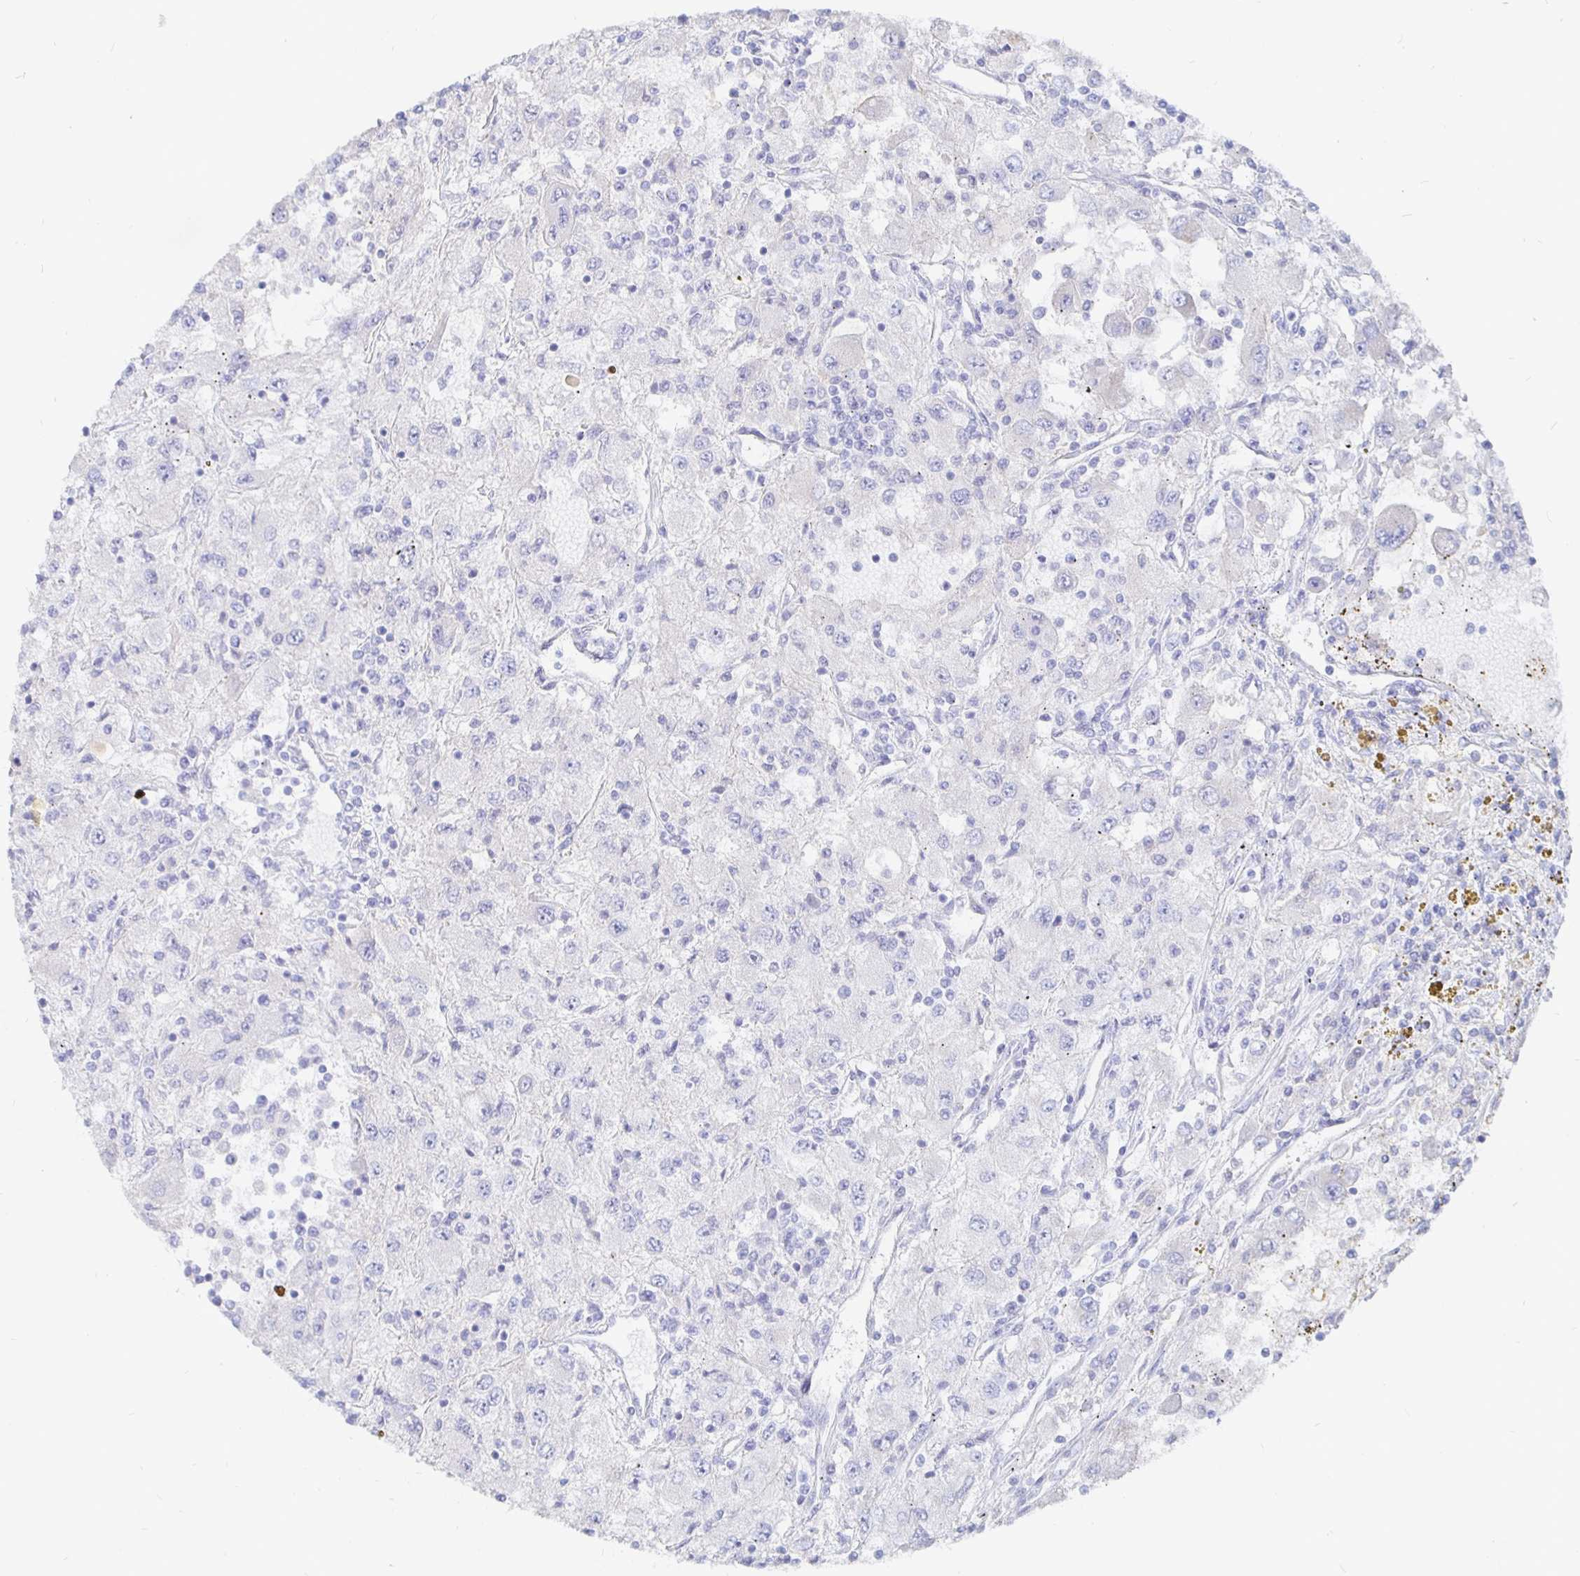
{"staining": {"intensity": "negative", "quantity": "none", "location": "none"}, "tissue": "renal cancer", "cell_type": "Tumor cells", "image_type": "cancer", "snomed": [{"axis": "morphology", "description": "Adenocarcinoma, NOS"}, {"axis": "topography", "description": "Kidney"}], "caption": "Immunohistochemistry (IHC) micrograph of neoplastic tissue: human renal adenocarcinoma stained with DAB (3,3'-diaminobenzidine) demonstrates no significant protein positivity in tumor cells.", "gene": "COX16", "patient": {"sex": "female", "age": 67}}